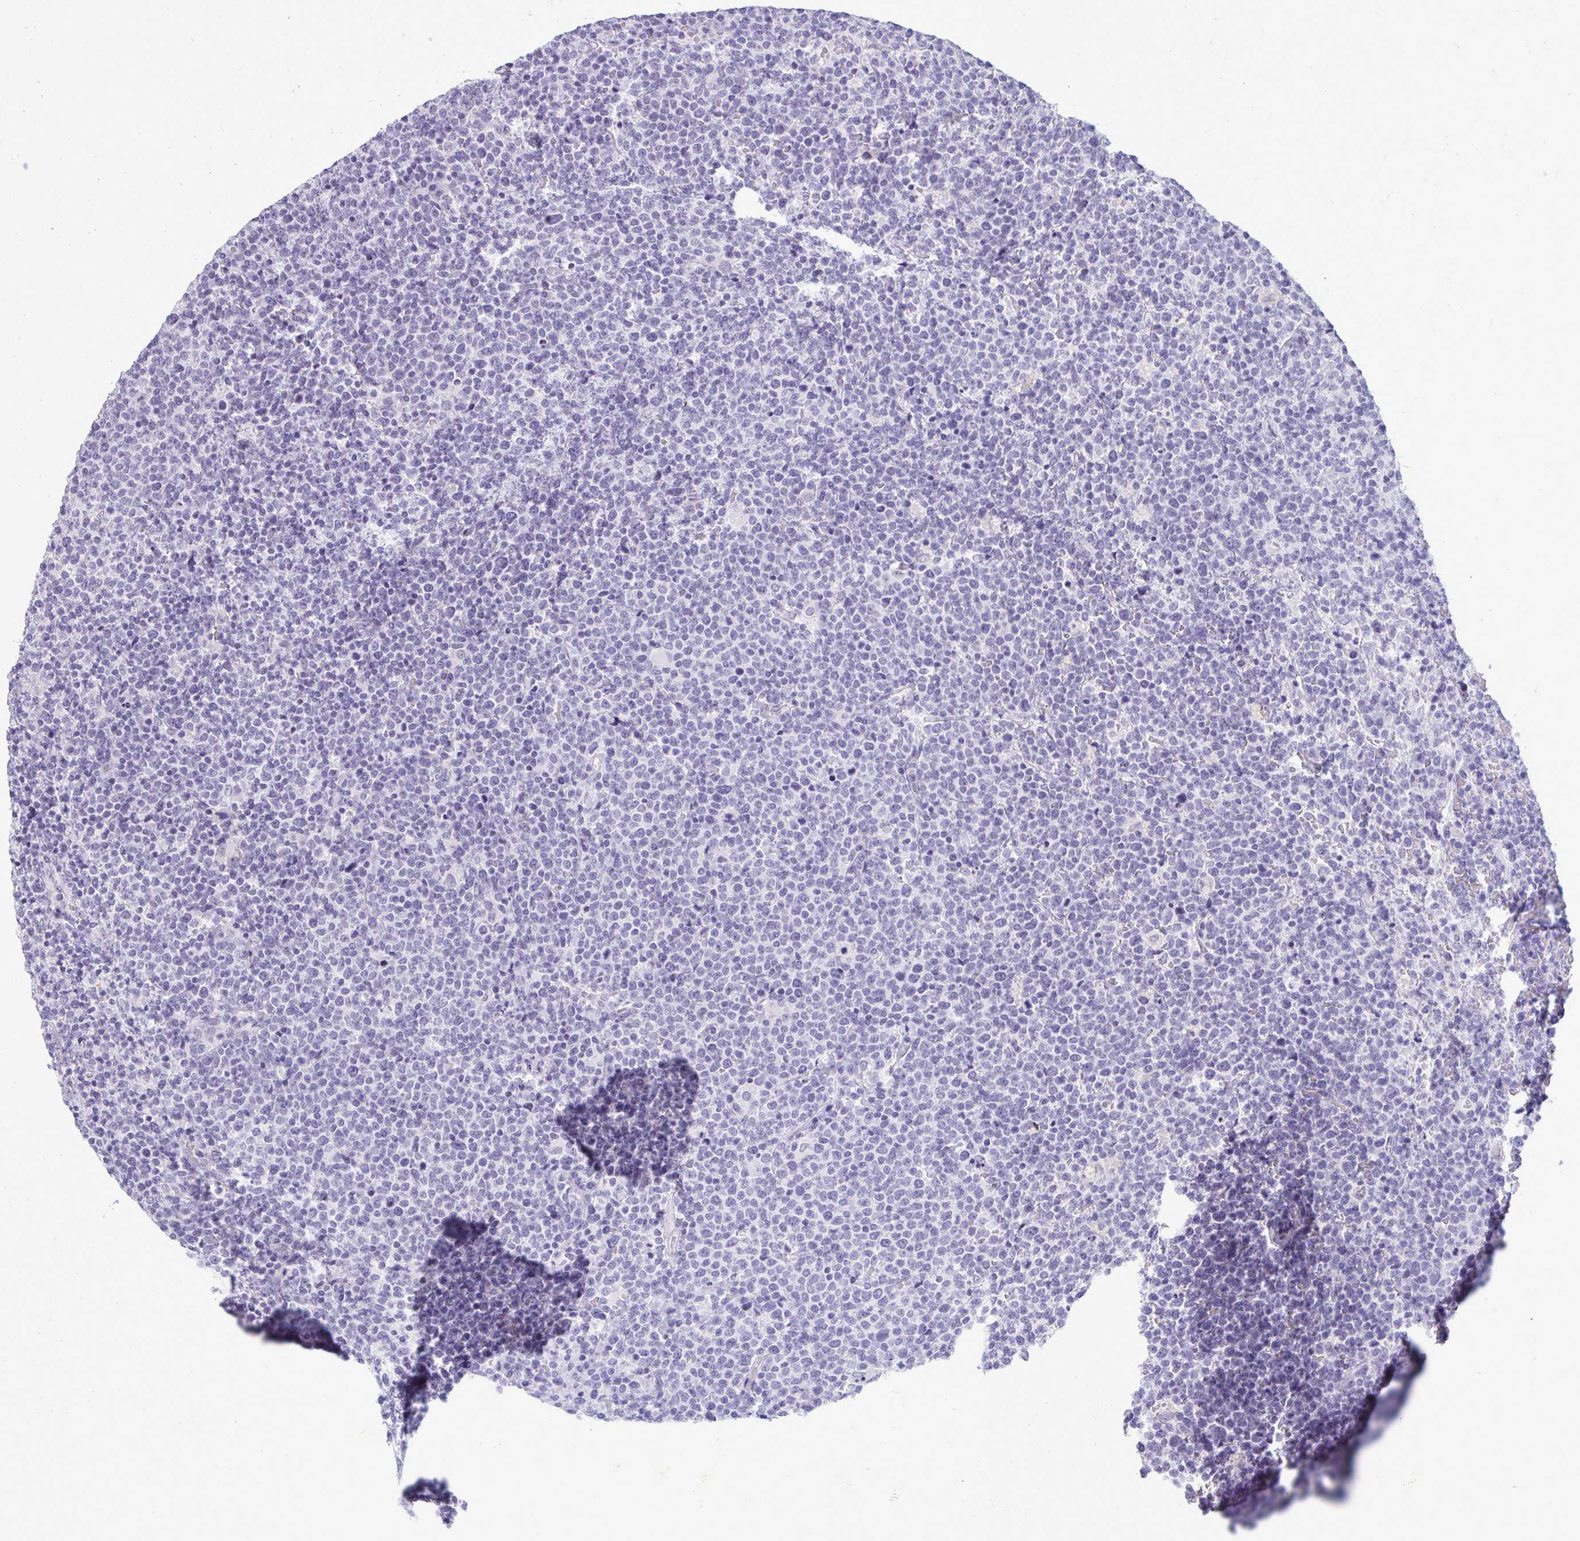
{"staining": {"intensity": "negative", "quantity": "none", "location": "none"}, "tissue": "lymphoma", "cell_type": "Tumor cells", "image_type": "cancer", "snomed": [{"axis": "morphology", "description": "Malignant lymphoma, non-Hodgkin's type, High grade"}, {"axis": "topography", "description": "Lymph node"}], "caption": "High power microscopy histopathology image of an IHC image of lymphoma, revealing no significant expression in tumor cells. (Brightfield microscopy of DAB (3,3'-diaminobenzidine) immunohistochemistry (IHC) at high magnification).", "gene": "PRM2", "patient": {"sex": "male", "age": 61}}